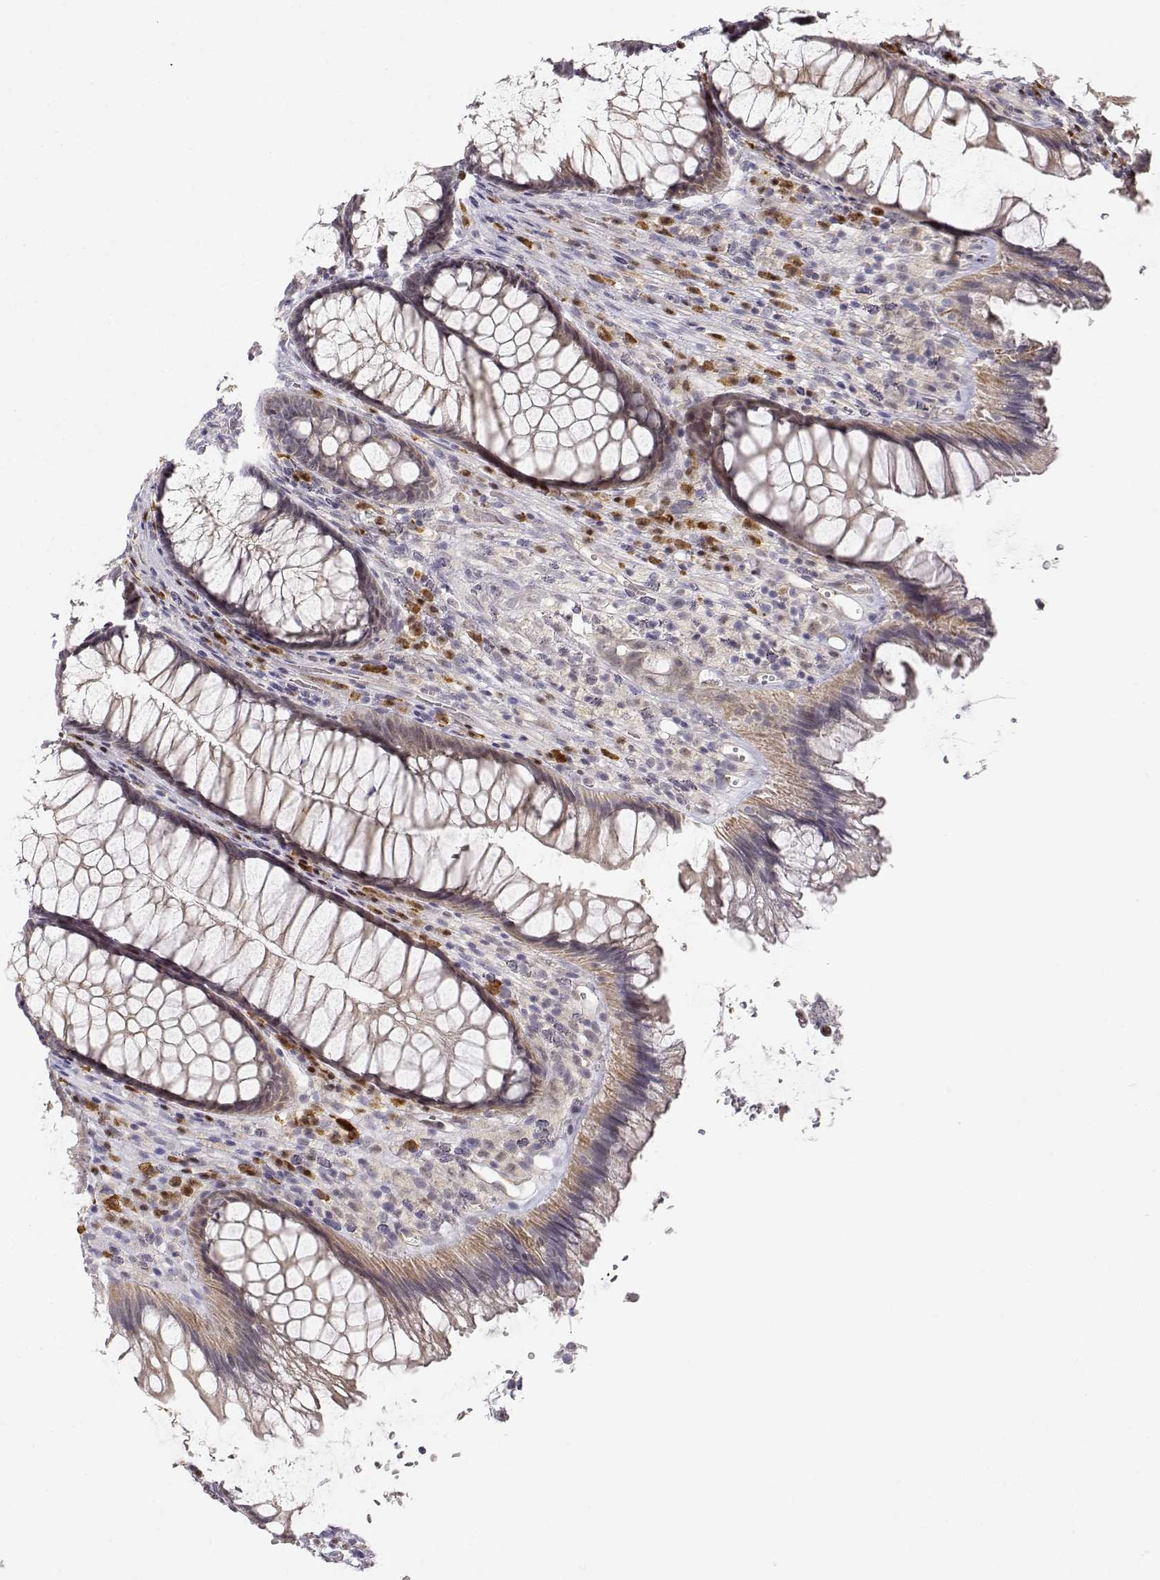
{"staining": {"intensity": "weak", "quantity": "25%-75%", "location": "cytoplasmic/membranous"}, "tissue": "rectum", "cell_type": "Glandular cells", "image_type": "normal", "snomed": [{"axis": "morphology", "description": "Normal tissue, NOS"}, {"axis": "topography", "description": "Smooth muscle"}, {"axis": "topography", "description": "Rectum"}], "caption": "Benign rectum exhibits weak cytoplasmic/membranous staining in approximately 25%-75% of glandular cells, visualized by immunohistochemistry. The protein of interest is shown in brown color, while the nuclei are stained blue.", "gene": "EAF2", "patient": {"sex": "male", "age": 53}}